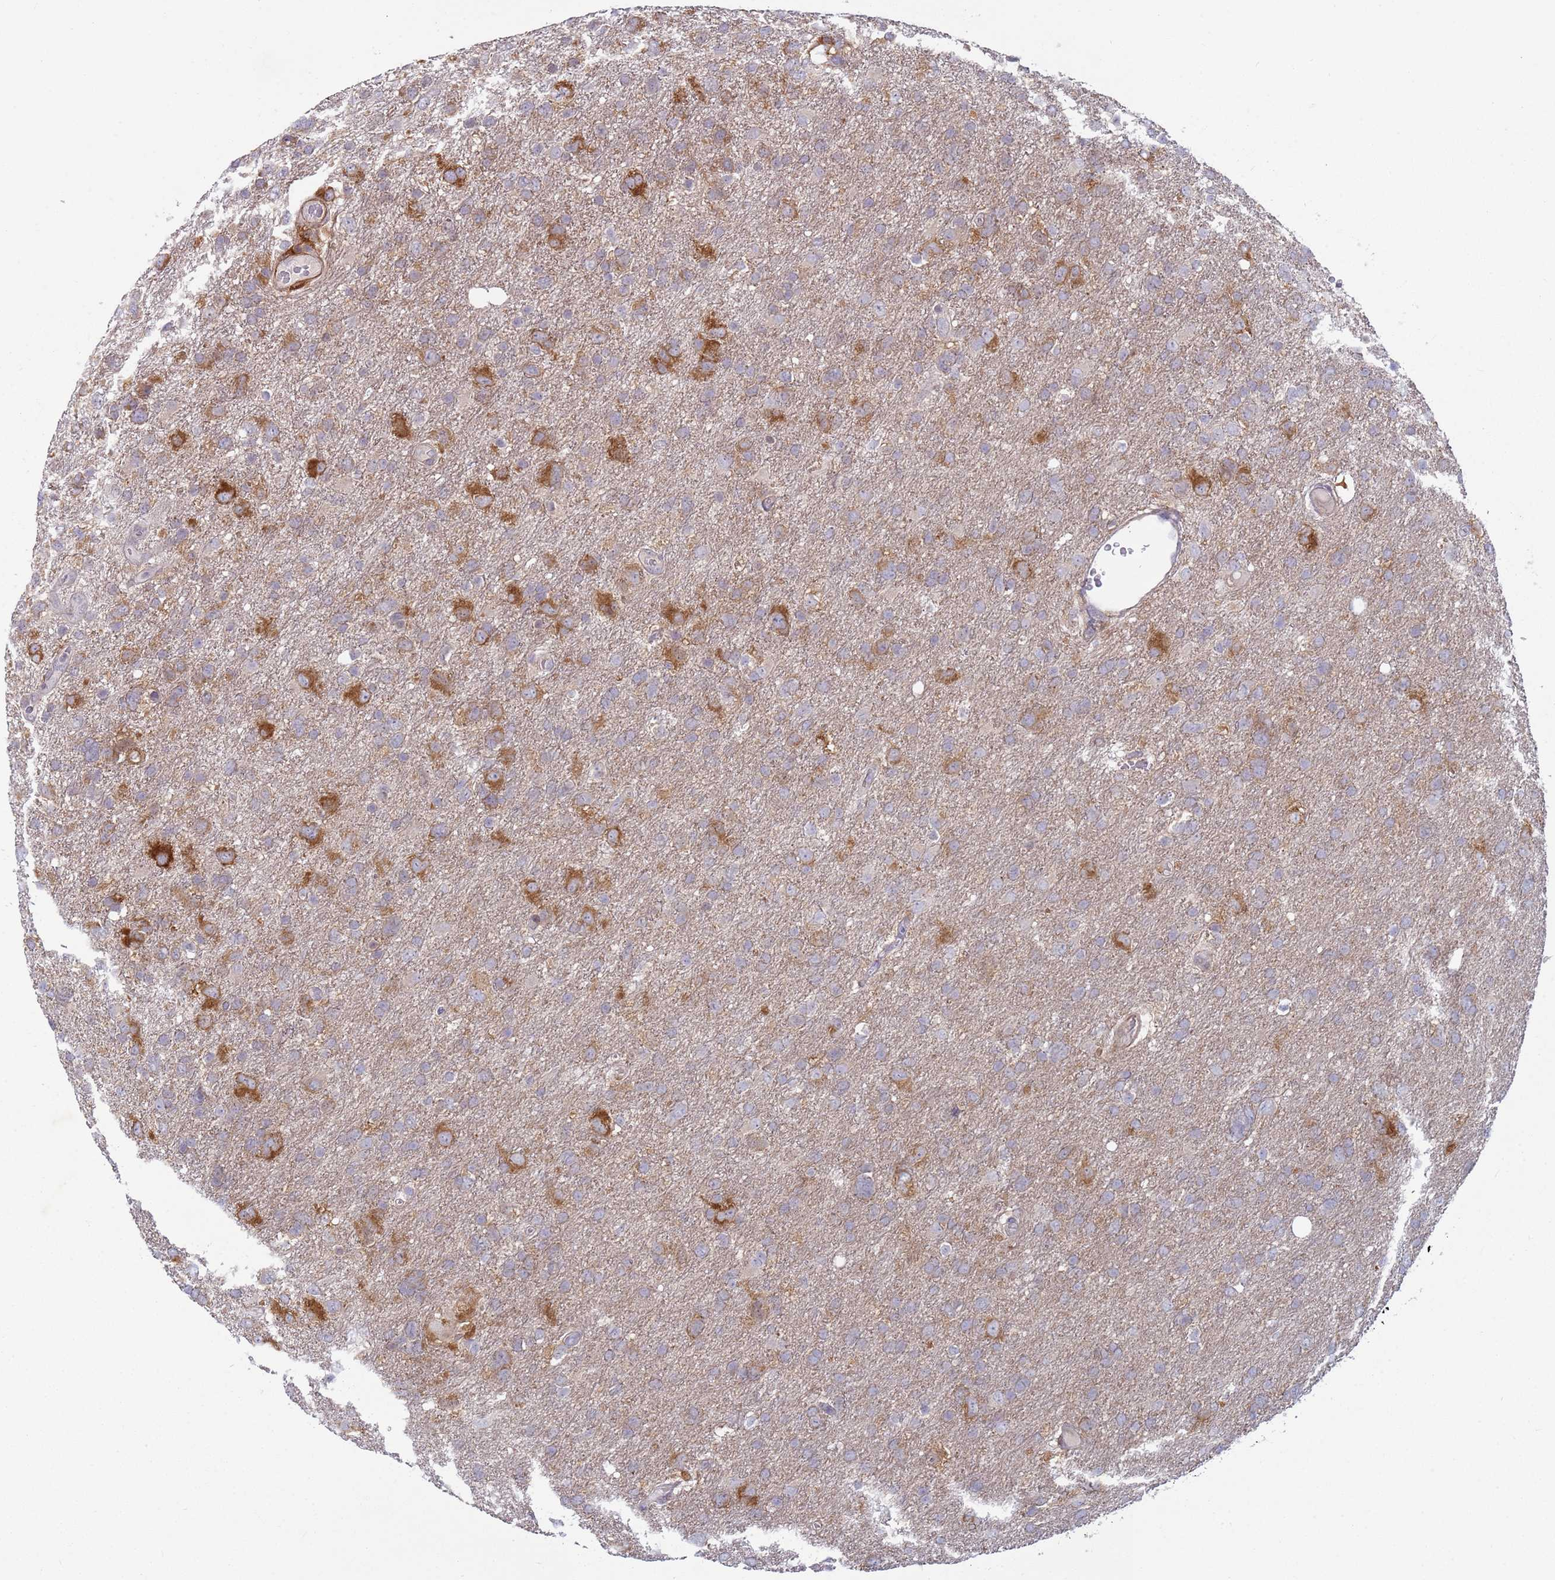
{"staining": {"intensity": "weak", "quantity": "25%-75%", "location": "cytoplasmic/membranous"}, "tissue": "glioma", "cell_type": "Tumor cells", "image_type": "cancer", "snomed": [{"axis": "morphology", "description": "Glioma, malignant, High grade"}, {"axis": "topography", "description": "Brain"}], "caption": "Malignant high-grade glioma stained with immunohistochemistry (IHC) exhibits weak cytoplasmic/membranous expression in approximately 25%-75% of tumor cells.", "gene": "SNAPC4", "patient": {"sex": "male", "age": 61}}